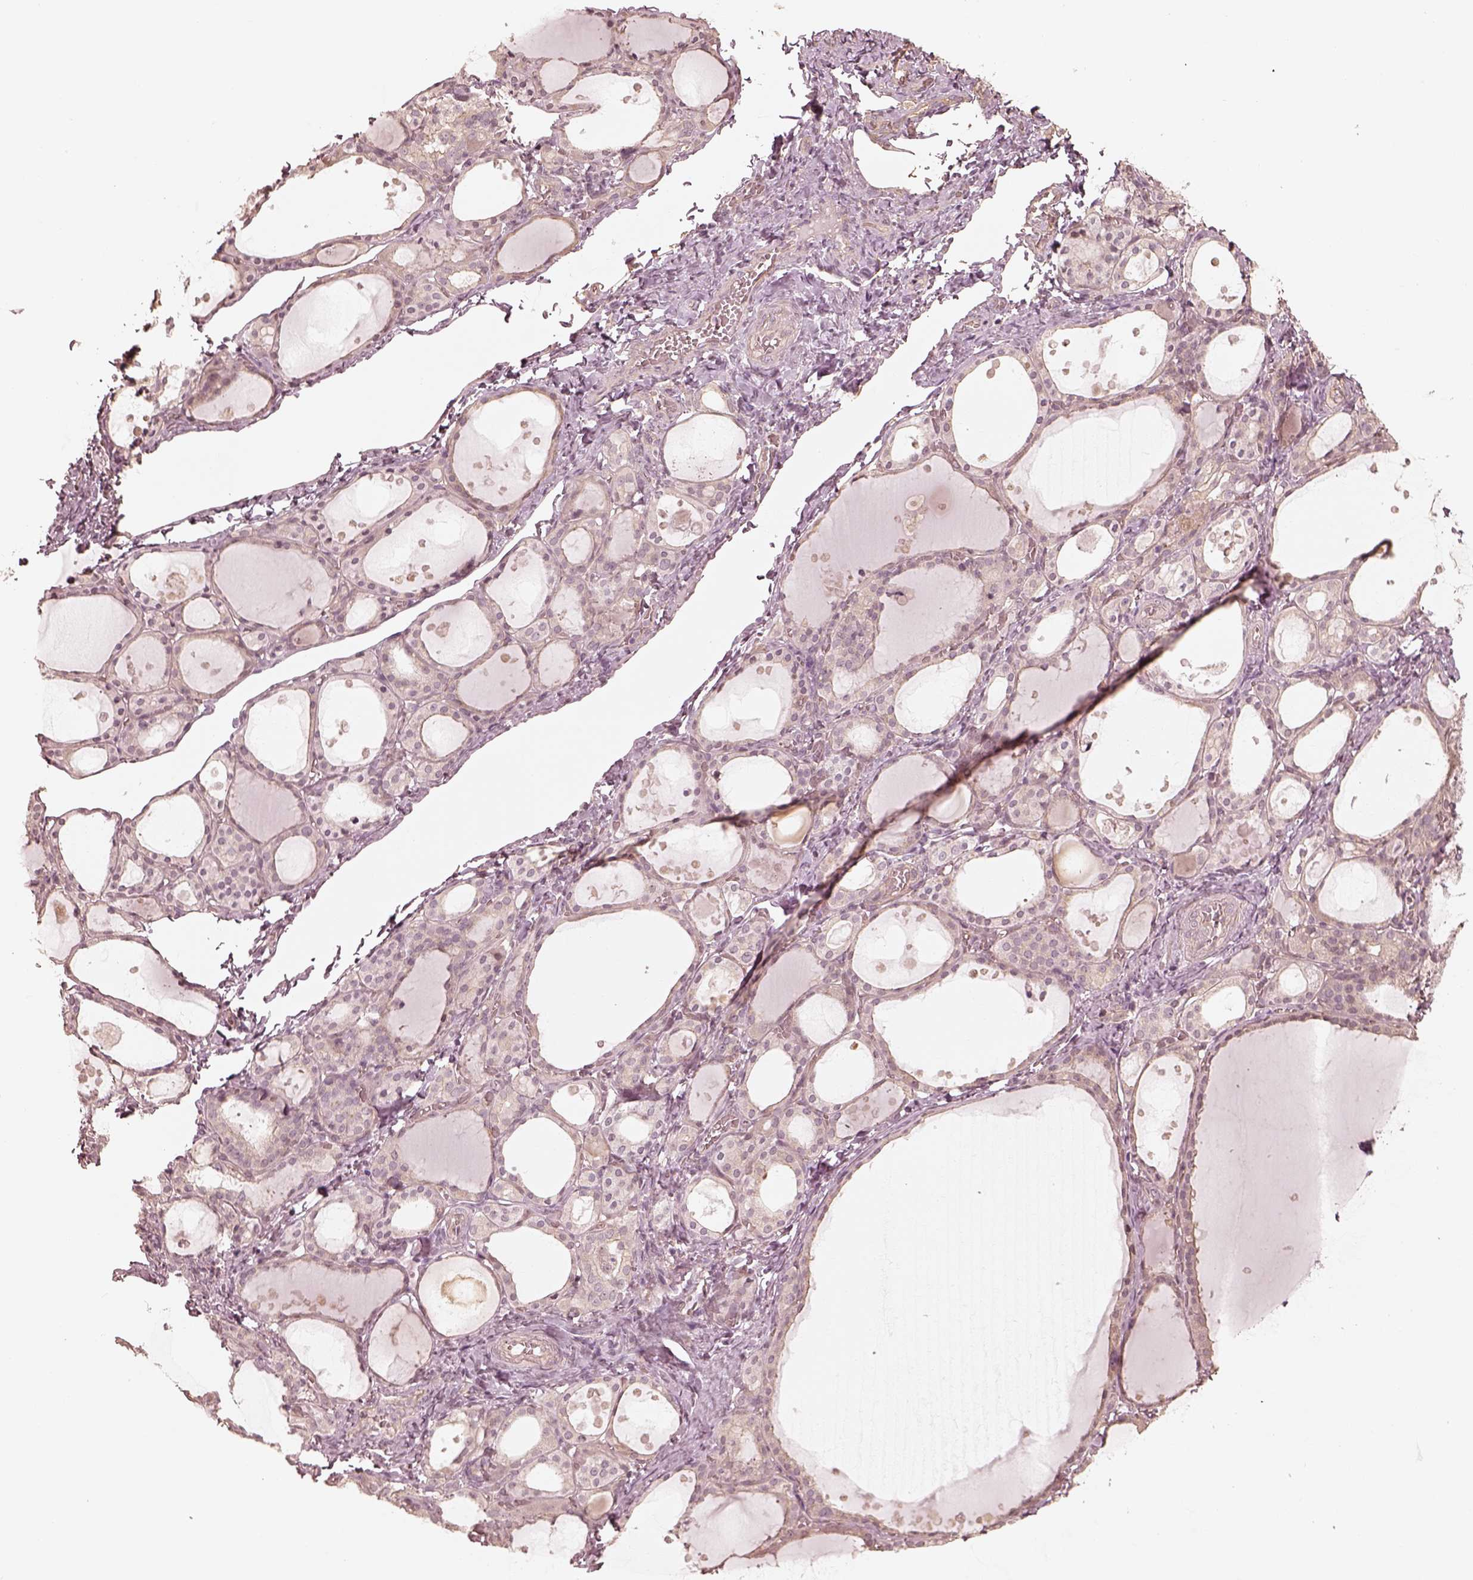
{"staining": {"intensity": "weak", "quantity": "<25%", "location": "cytoplasmic/membranous"}, "tissue": "thyroid gland", "cell_type": "Glandular cells", "image_type": "normal", "snomed": [{"axis": "morphology", "description": "Normal tissue, NOS"}, {"axis": "topography", "description": "Thyroid gland"}], "caption": "Immunohistochemistry (IHC) micrograph of benign thyroid gland: thyroid gland stained with DAB exhibits no significant protein positivity in glandular cells.", "gene": "KIF5C", "patient": {"sex": "male", "age": 68}}